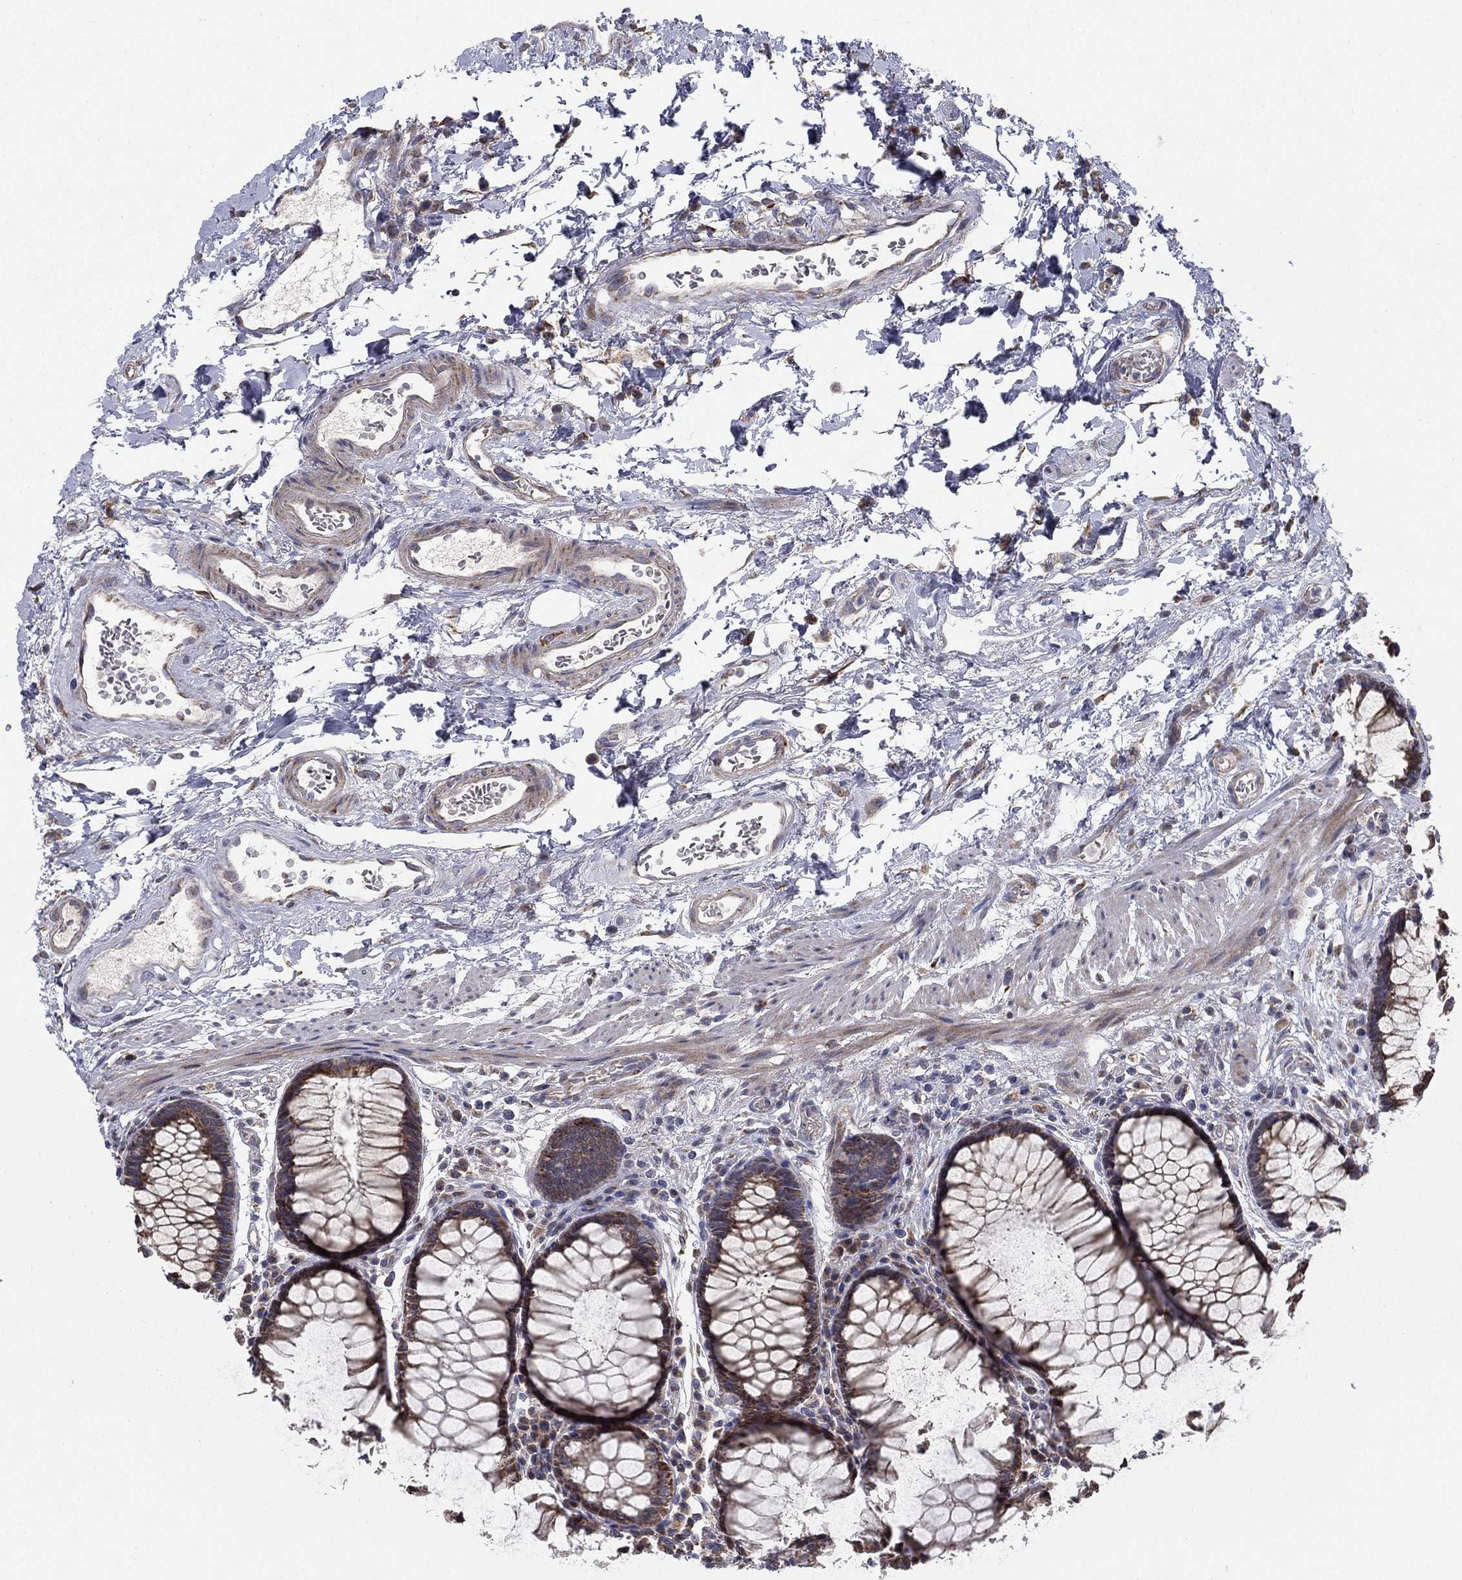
{"staining": {"intensity": "moderate", "quantity": "25%-75%", "location": "cytoplasmic/membranous"}, "tissue": "rectum", "cell_type": "Glandular cells", "image_type": "normal", "snomed": [{"axis": "morphology", "description": "Normal tissue, NOS"}, {"axis": "topography", "description": "Rectum"}], "caption": "Immunohistochemistry histopathology image of benign rectum: human rectum stained using IHC reveals medium levels of moderate protein expression localized specifically in the cytoplasmic/membranous of glandular cells, appearing as a cytoplasmic/membranous brown color.", "gene": "MMAA", "patient": {"sex": "female", "age": 68}}